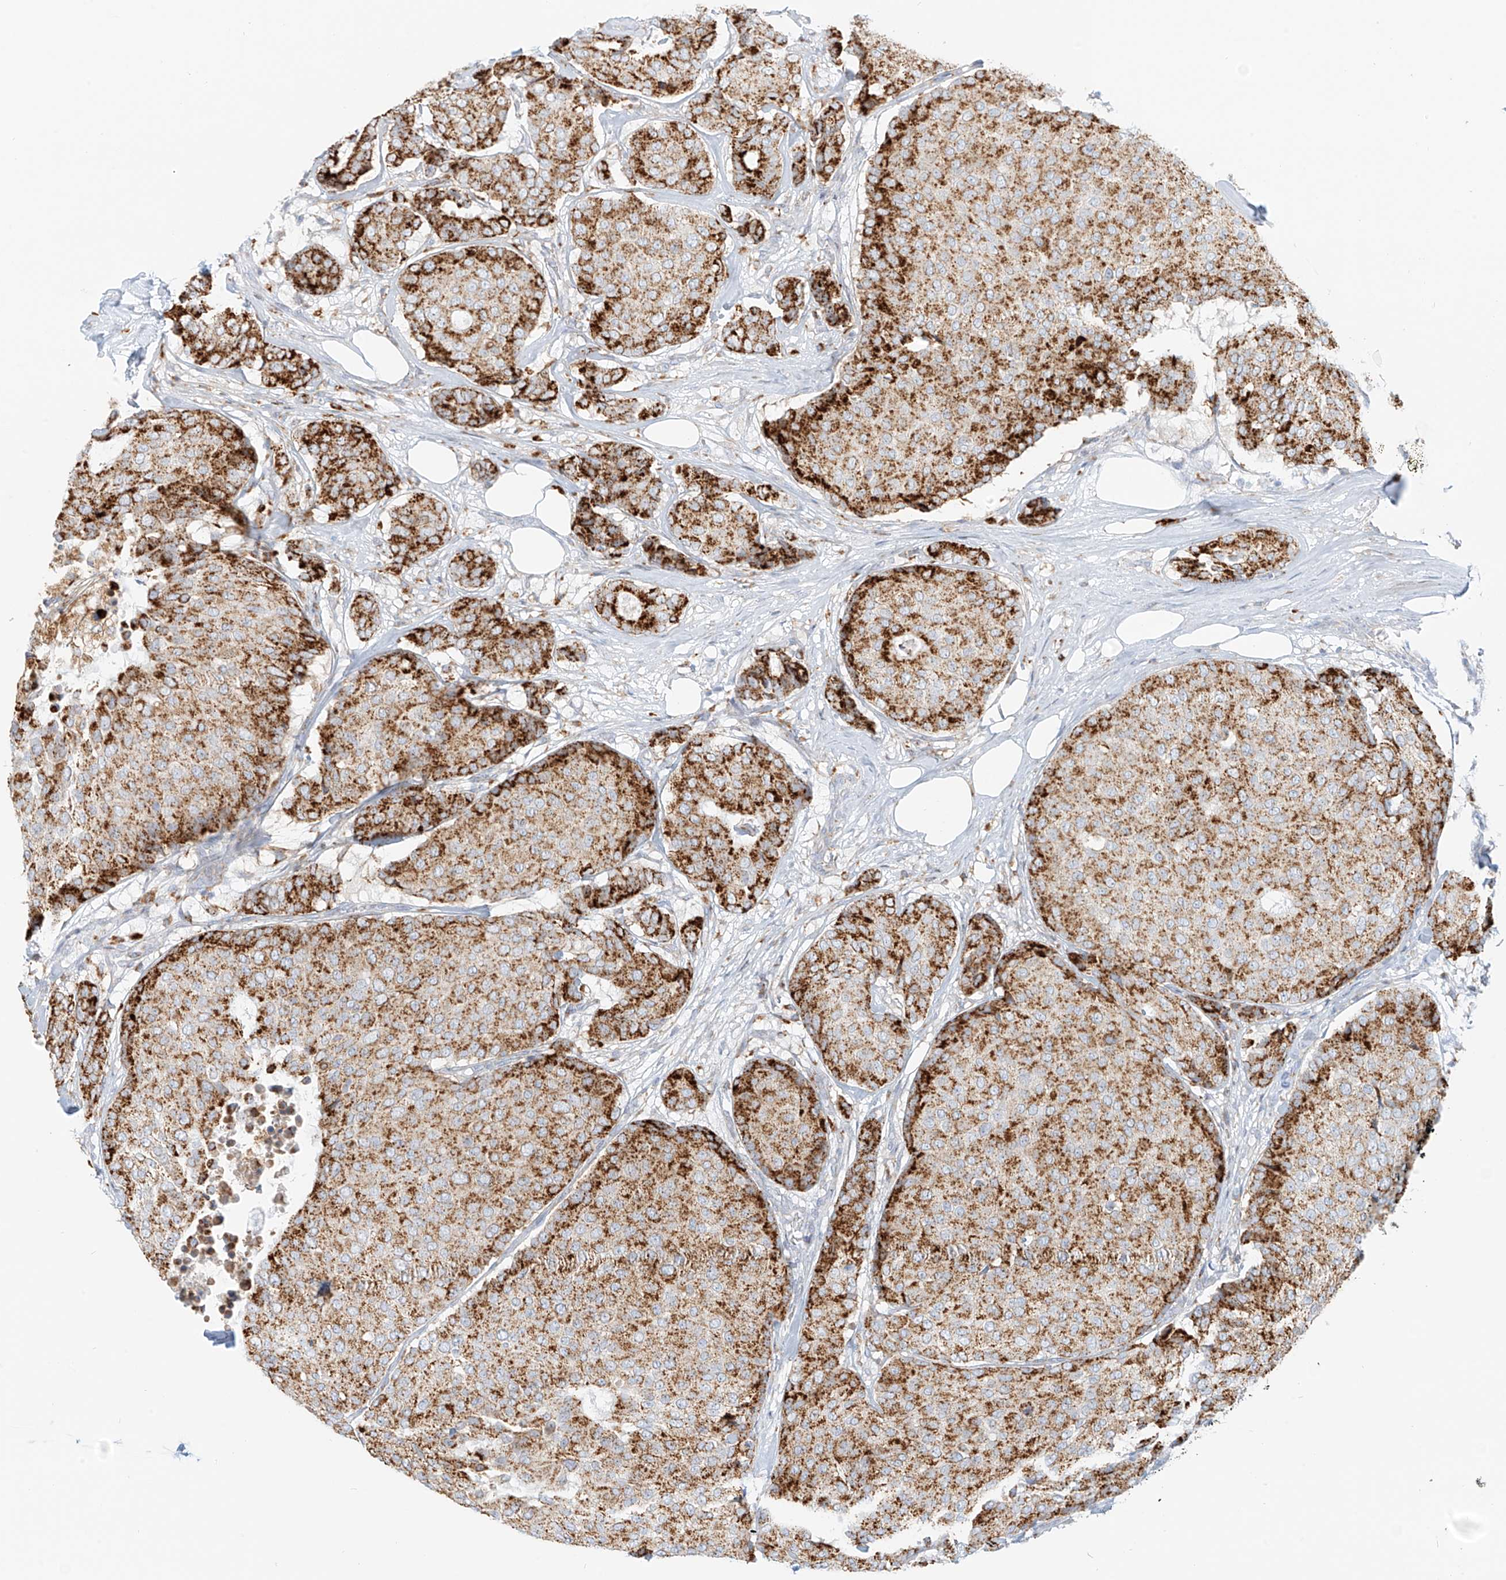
{"staining": {"intensity": "strong", "quantity": ">75%", "location": "cytoplasmic/membranous"}, "tissue": "breast cancer", "cell_type": "Tumor cells", "image_type": "cancer", "snomed": [{"axis": "morphology", "description": "Duct carcinoma"}, {"axis": "topography", "description": "Breast"}], "caption": "This image displays IHC staining of human breast cancer (infiltrating ductal carcinoma), with high strong cytoplasmic/membranous positivity in about >75% of tumor cells.", "gene": "SLC35F6", "patient": {"sex": "female", "age": 75}}